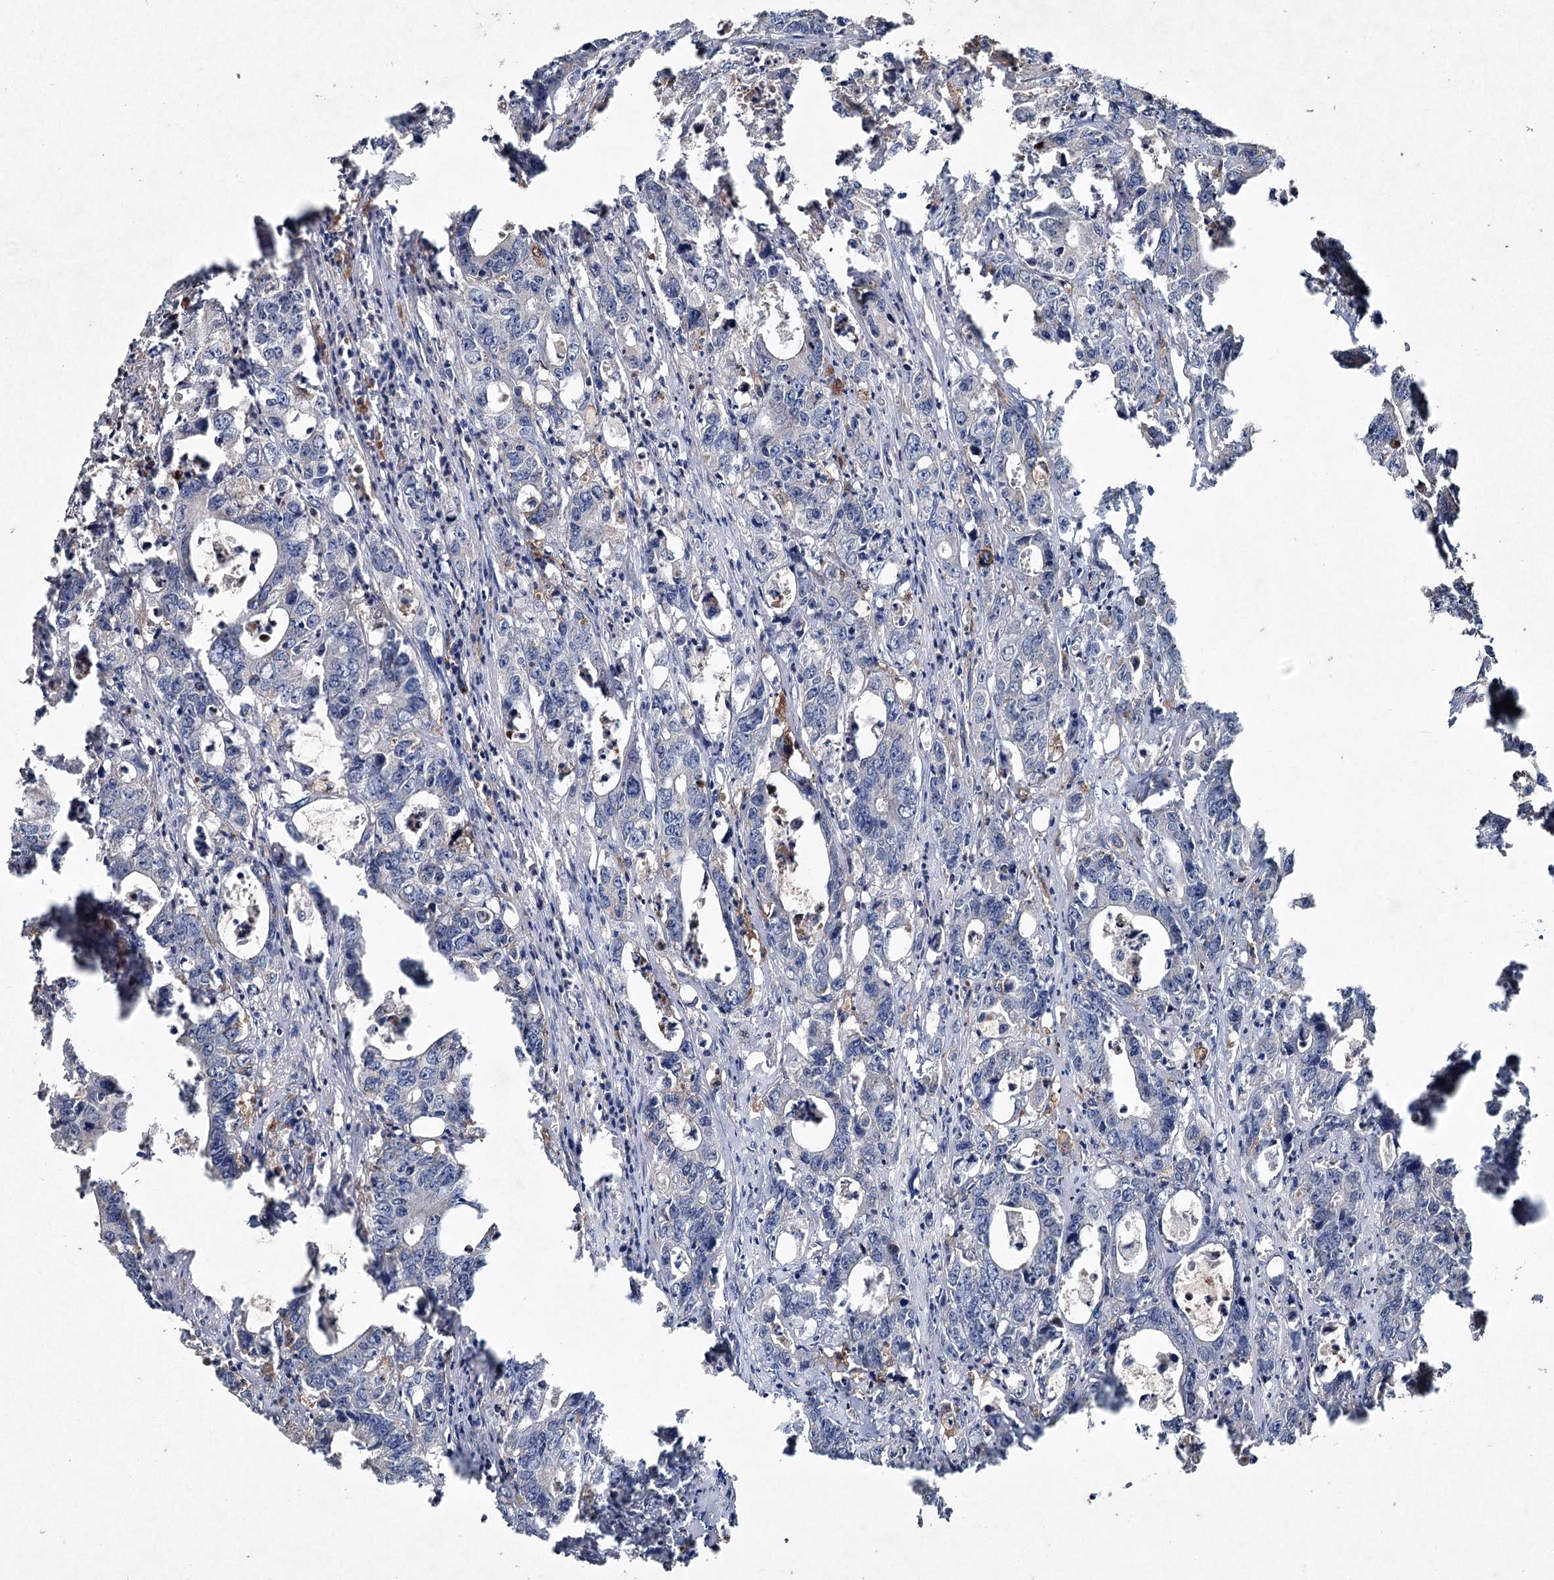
{"staining": {"intensity": "negative", "quantity": "none", "location": "none"}, "tissue": "colorectal cancer", "cell_type": "Tumor cells", "image_type": "cancer", "snomed": [{"axis": "morphology", "description": "Adenocarcinoma, NOS"}, {"axis": "topography", "description": "Colon"}], "caption": "High magnification brightfield microscopy of adenocarcinoma (colorectal) stained with DAB (3,3'-diaminobenzidine) (brown) and counterstained with hematoxylin (blue): tumor cells show no significant positivity.", "gene": "PGLYRP2", "patient": {"sex": "female", "age": 75}}